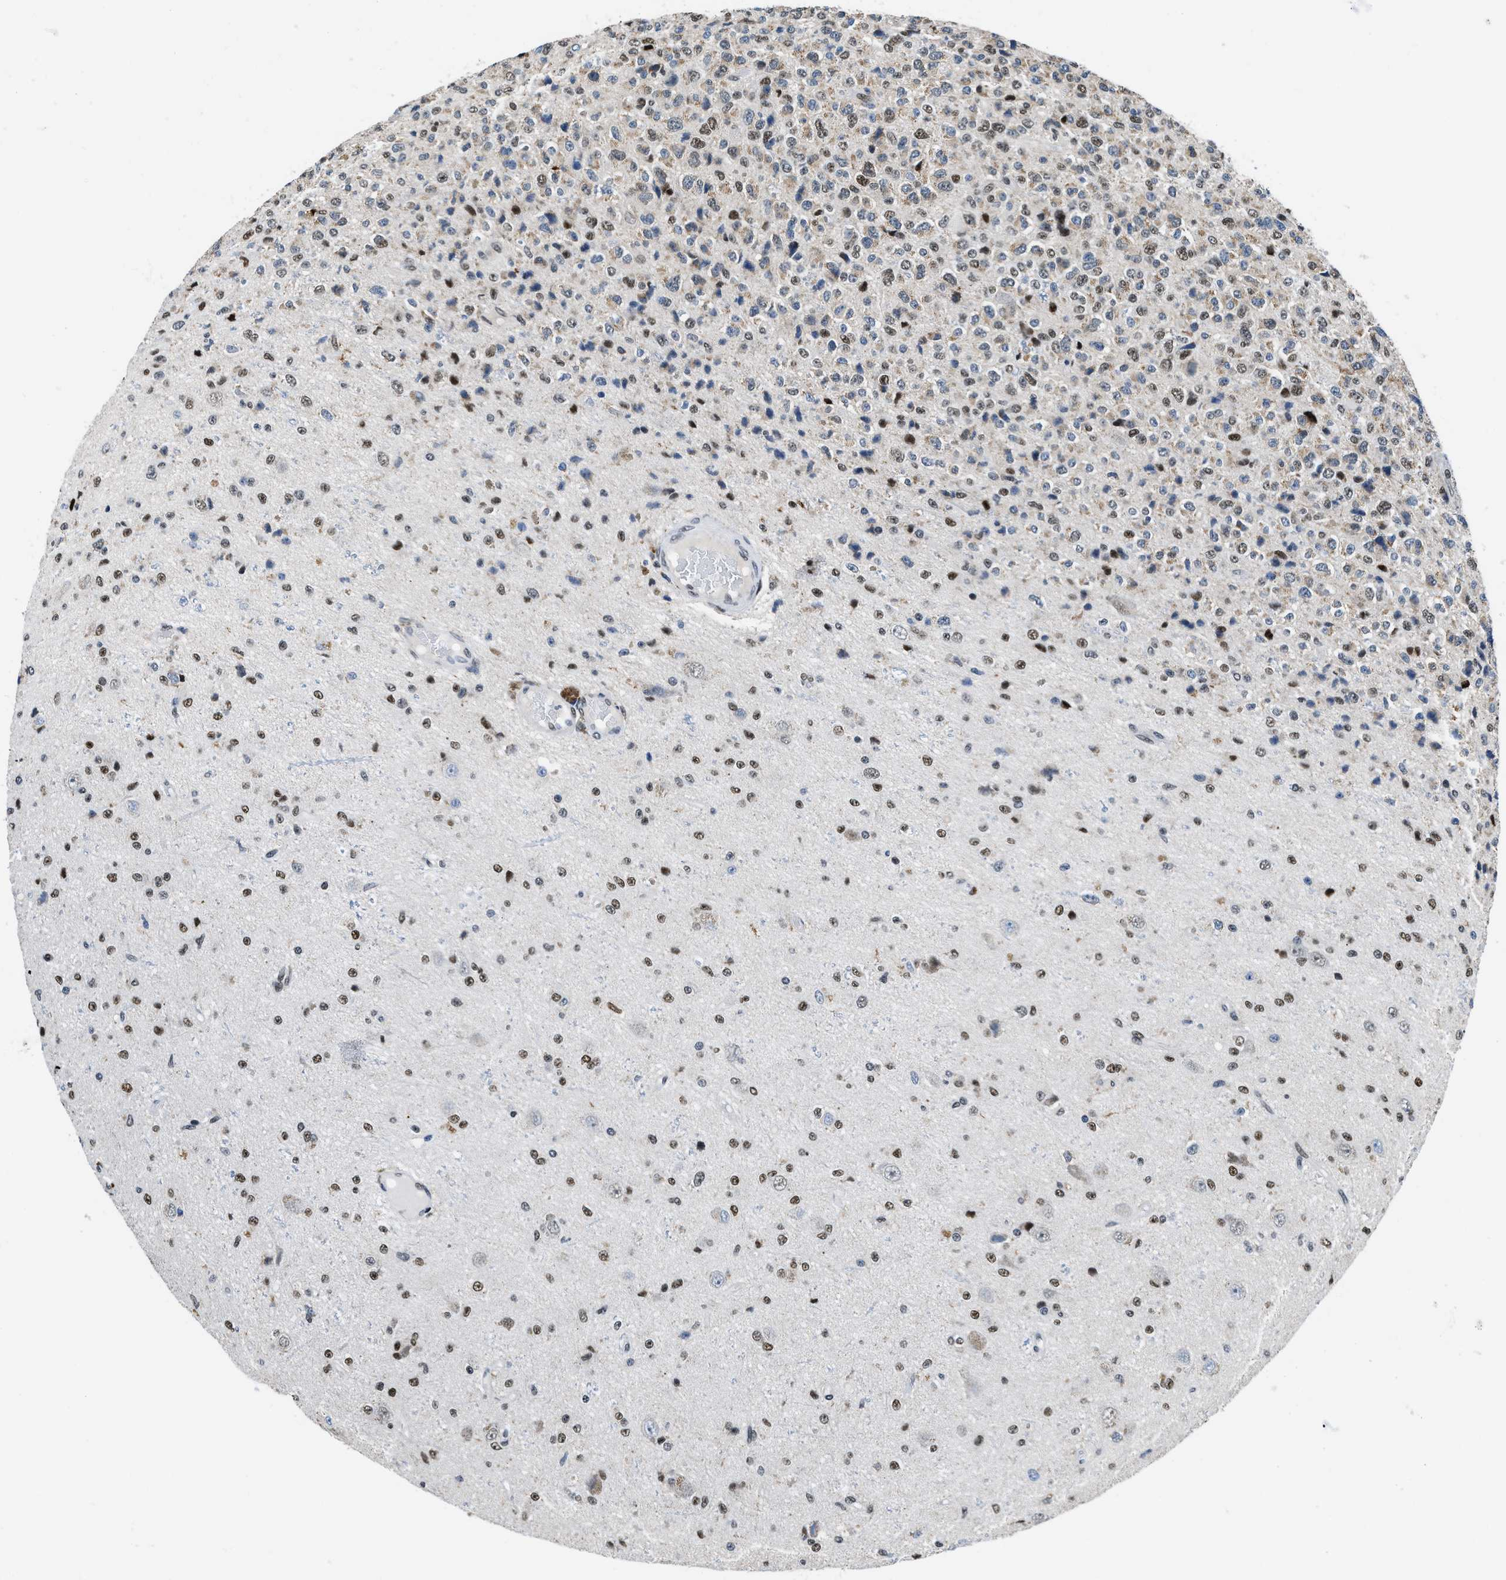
{"staining": {"intensity": "moderate", "quantity": "25%-75%", "location": "cytoplasmic/membranous,nuclear"}, "tissue": "glioma", "cell_type": "Tumor cells", "image_type": "cancer", "snomed": [{"axis": "morphology", "description": "Glioma, malignant, High grade"}, {"axis": "topography", "description": "pancreas cauda"}], "caption": "Protein staining of malignant glioma (high-grade) tissue demonstrates moderate cytoplasmic/membranous and nuclear staining in approximately 25%-75% of tumor cells.", "gene": "KDM3B", "patient": {"sex": "male", "age": 60}}